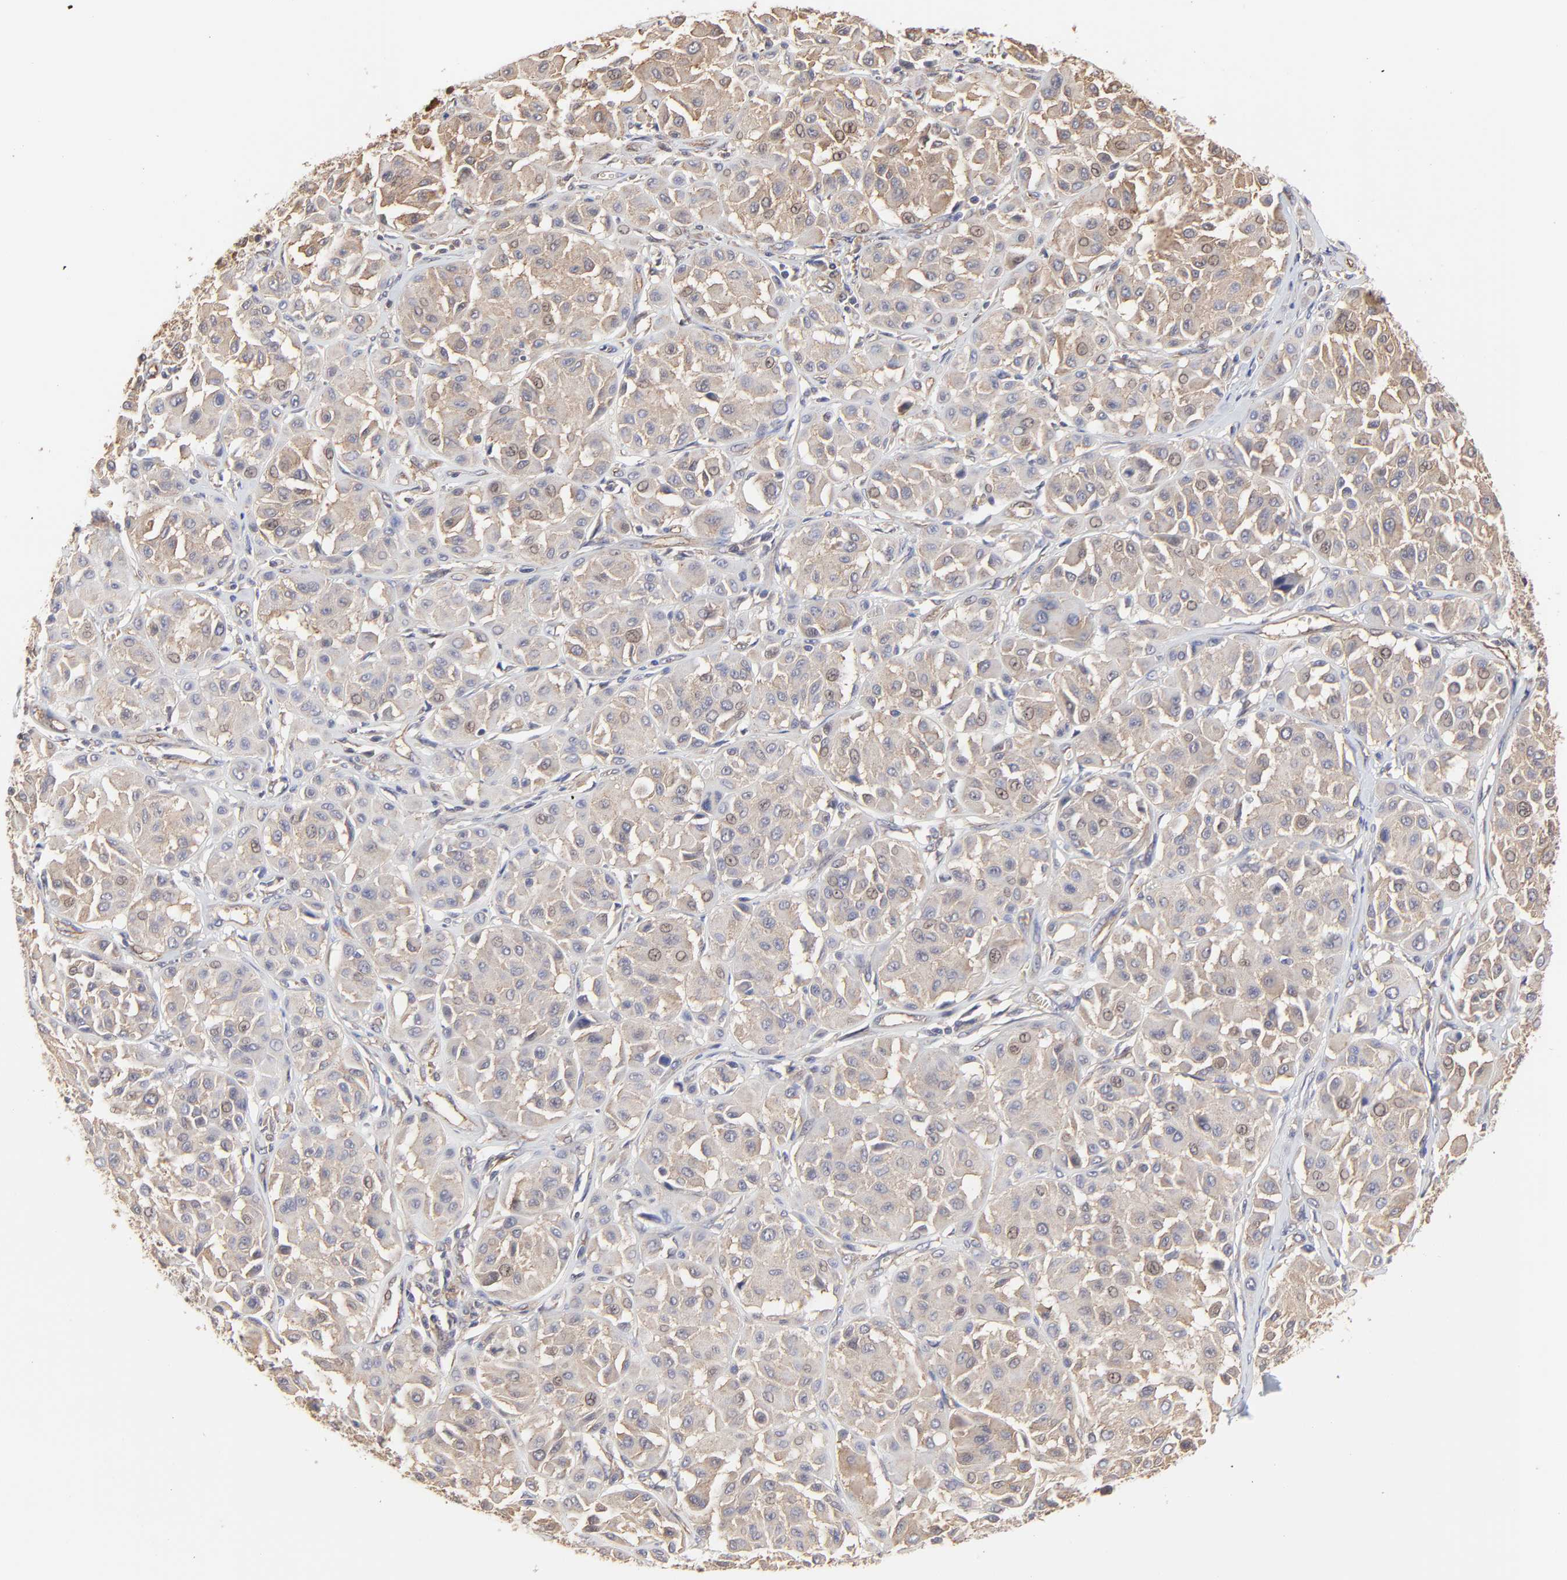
{"staining": {"intensity": "weak", "quantity": ">75%", "location": "cytoplasmic/membranous"}, "tissue": "melanoma", "cell_type": "Tumor cells", "image_type": "cancer", "snomed": [{"axis": "morphology", "description": "Malignant melanoma, Metastatic site"}, {"axis": "topography", "description": "Soft tissue"}], "caption": "Tumor cells display low levels of weak cytoplasmic/membranous expression in approximately >75% of cells in melanoma. (DAB IHC with brightfield microscopy, high magnification).", "gene": "ARMT1", "patient": {"sex": "male", "age": 41}}